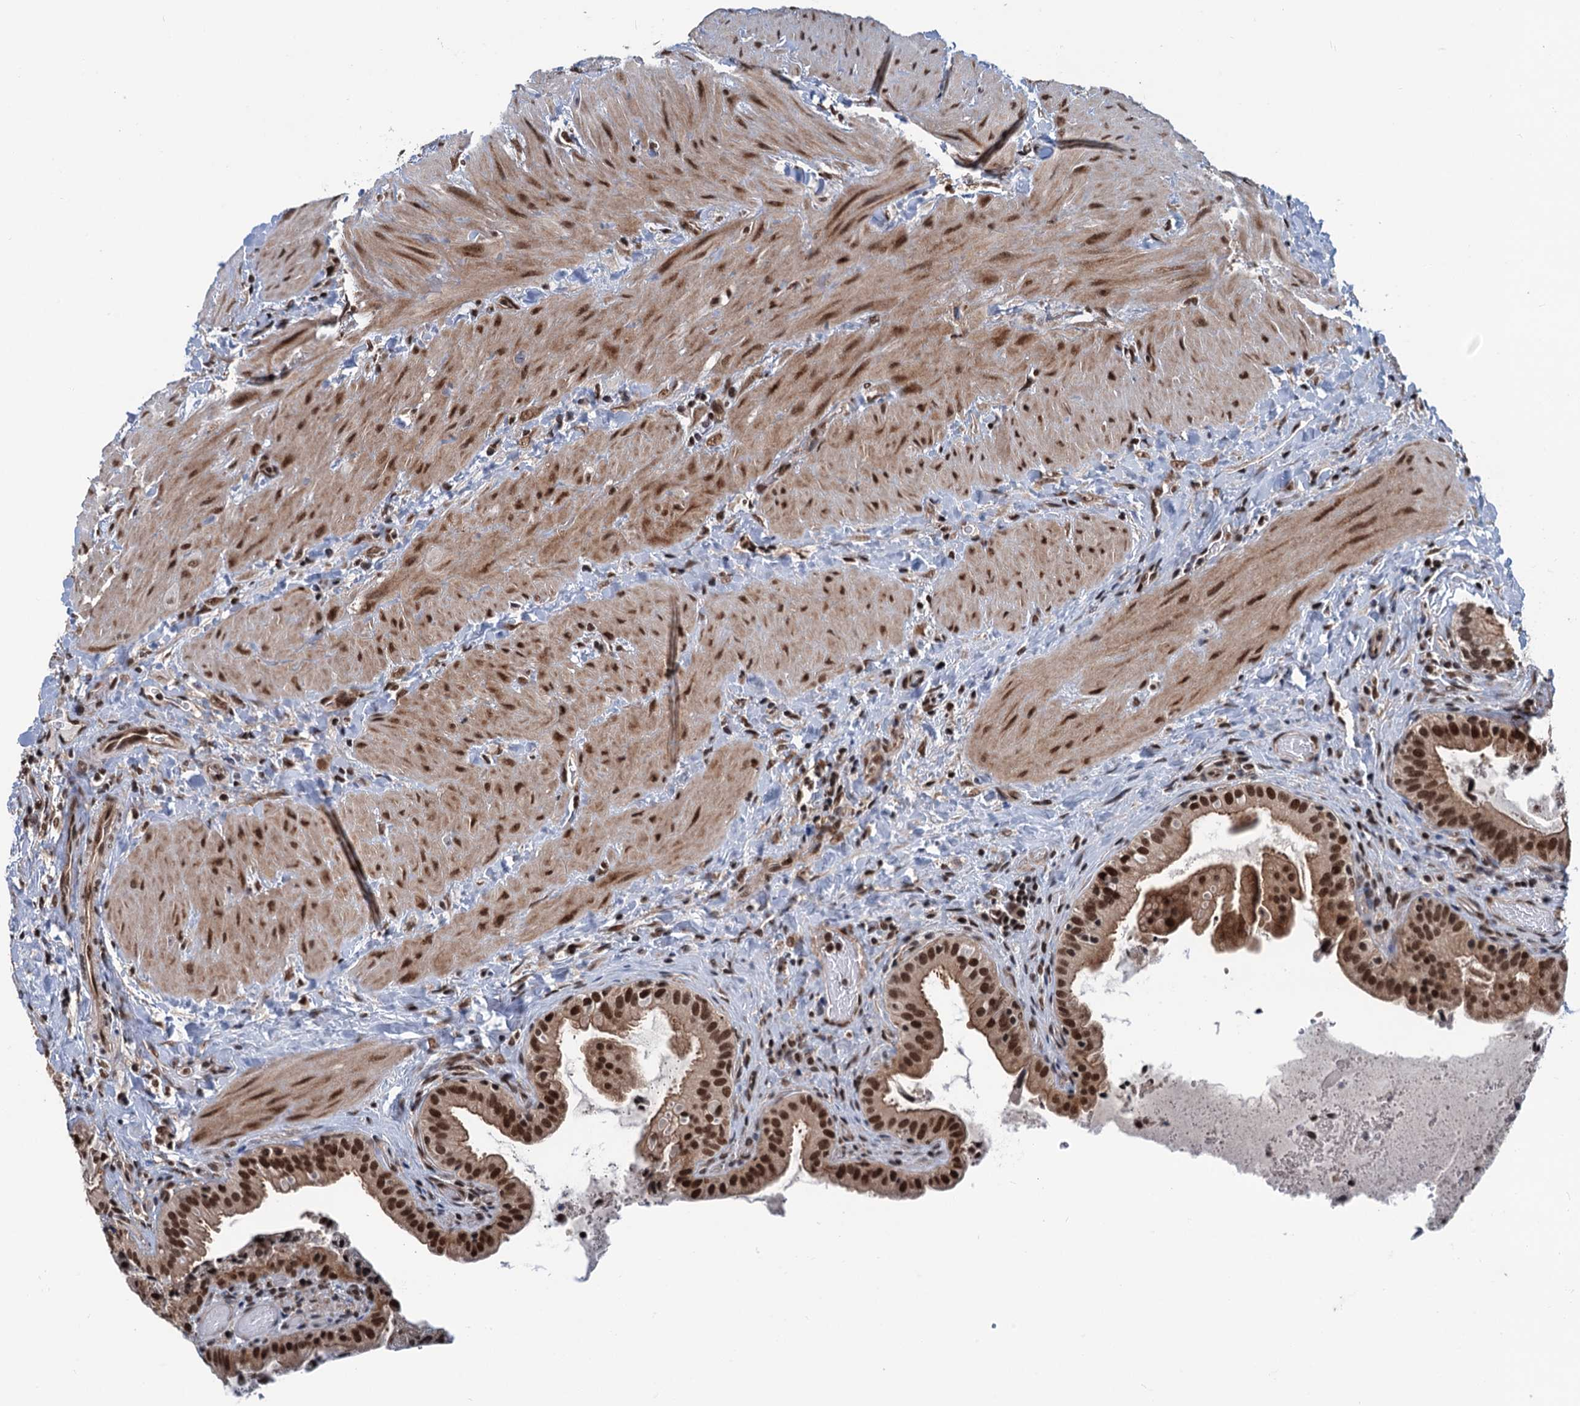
{"staining": {"intensity": "strong", "quantity": ">75%", "location": "cytoplasmic/membranous,nuclear"}, "tissue": "gallbladder", "cell_type": "Glandular cells", "image_type": "normal", "snomed": [{"axis": "morphology", "description": "Normal tissue, NOS"}, {"axis": "topography", "description": "Gallbladder"}], "caption": "Immunohistochemical staining of benign gallbladder demonstrates strong cytoplasmic/membranous,nuclear protein staining in approximately >75% of glandular cells.", "gene": "RASSF4", "patient": {"sex": "male", "age": 24}}